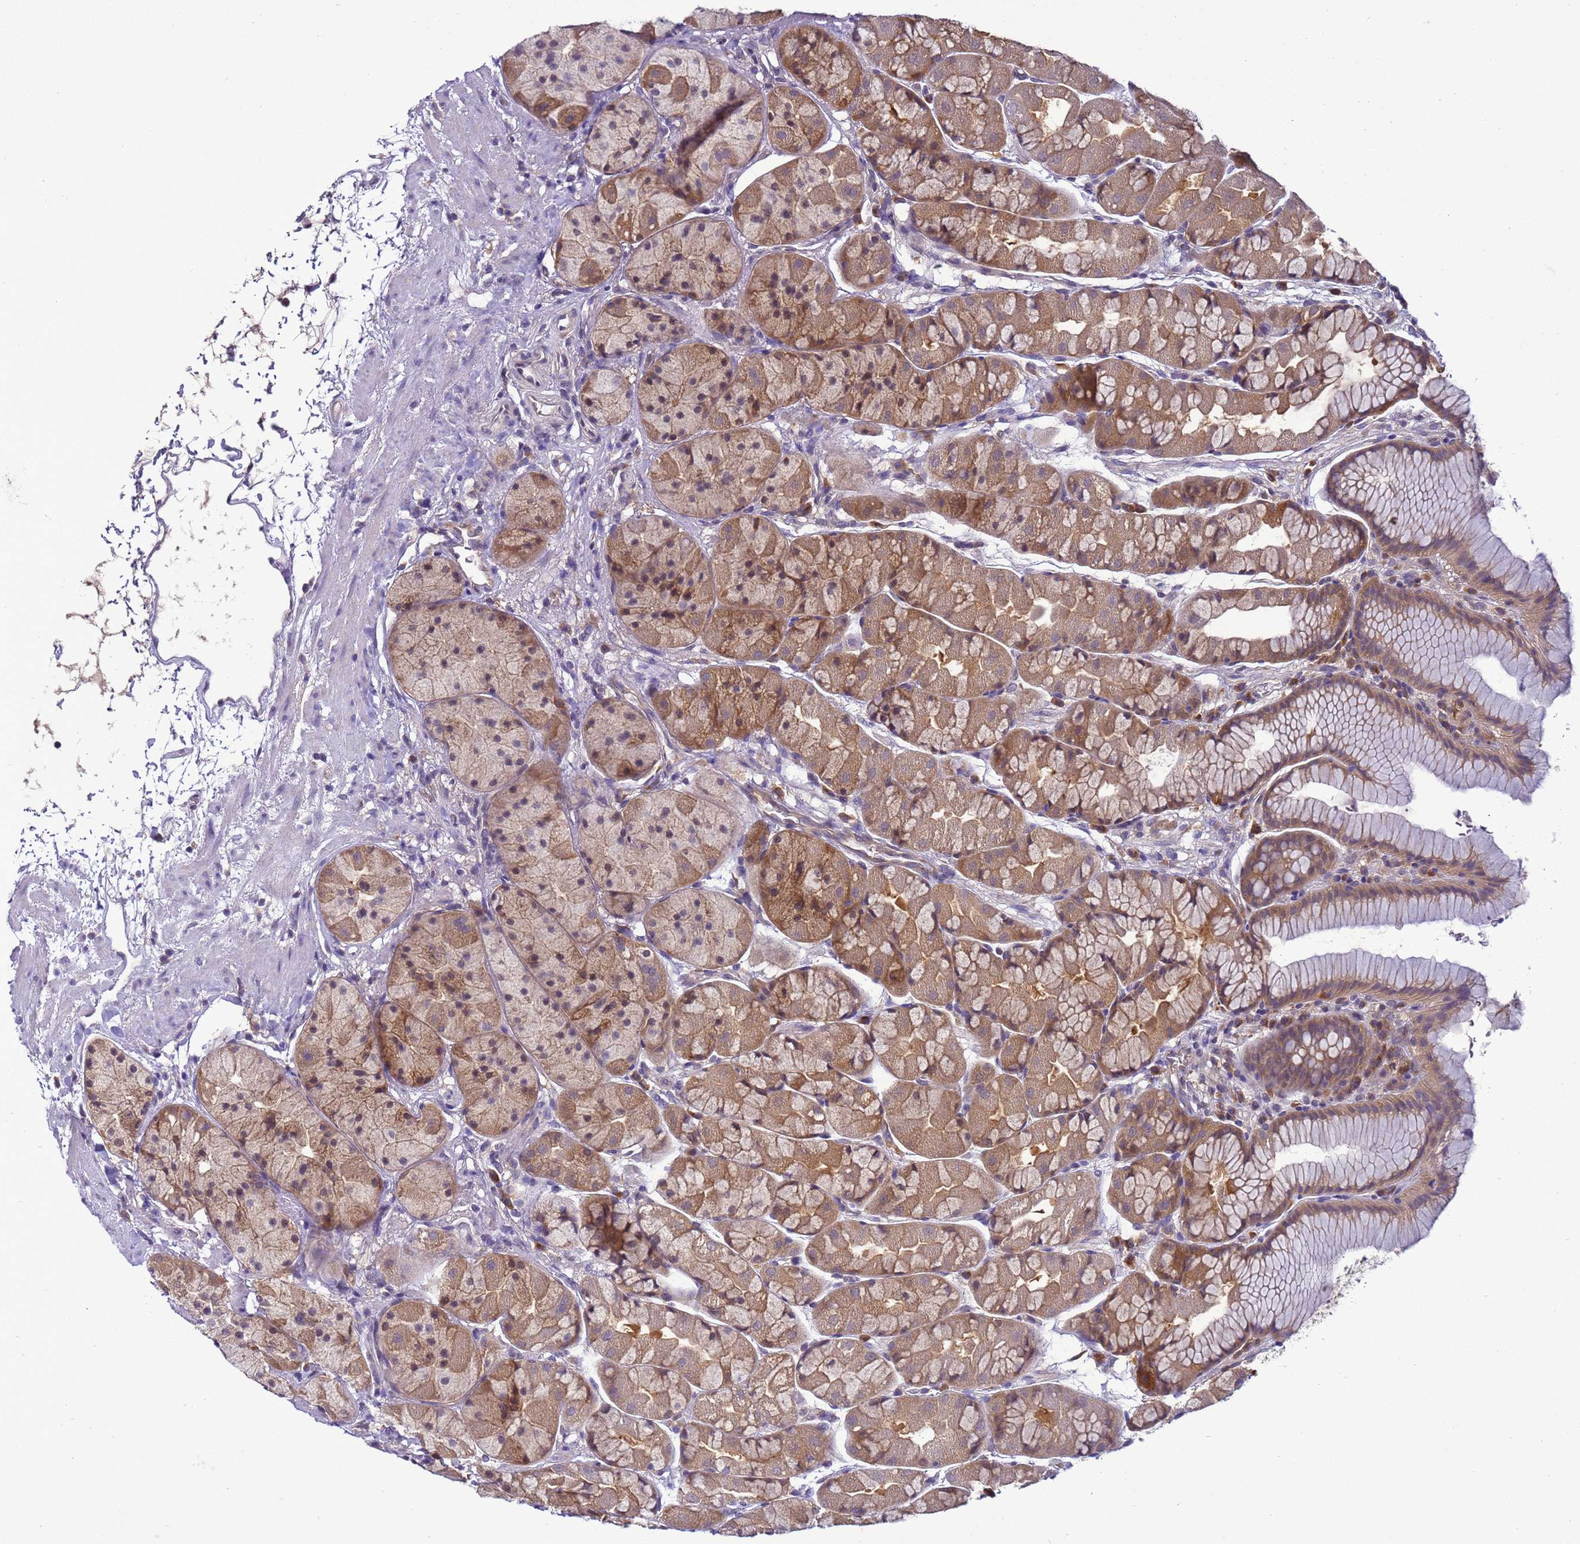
{"staining": {"intensity": "moderate", "quantity": ">75%", "location": "cytoplasmic/membranous,nuclear"}, "tissue": "stomach", "cell_type": "Glandular cells", "image_type": "normal", "snomed": [{"axis": "morphology", "description": "Normal tissue, NOS"}, {"axis": "topography", "description": "Stomach"}], "caption": "Immunohistochemistry (IHC) of unremarkable human stomach exhibits medium levels of moderate cytoplasmic/membranous,nuclear staining in about >75% of glandular cells. (brown staining indicates protein expression, while blue staining denotes nuclei).", "gene": "DDI2", "patient": {"sex": "male", "age": 57}}